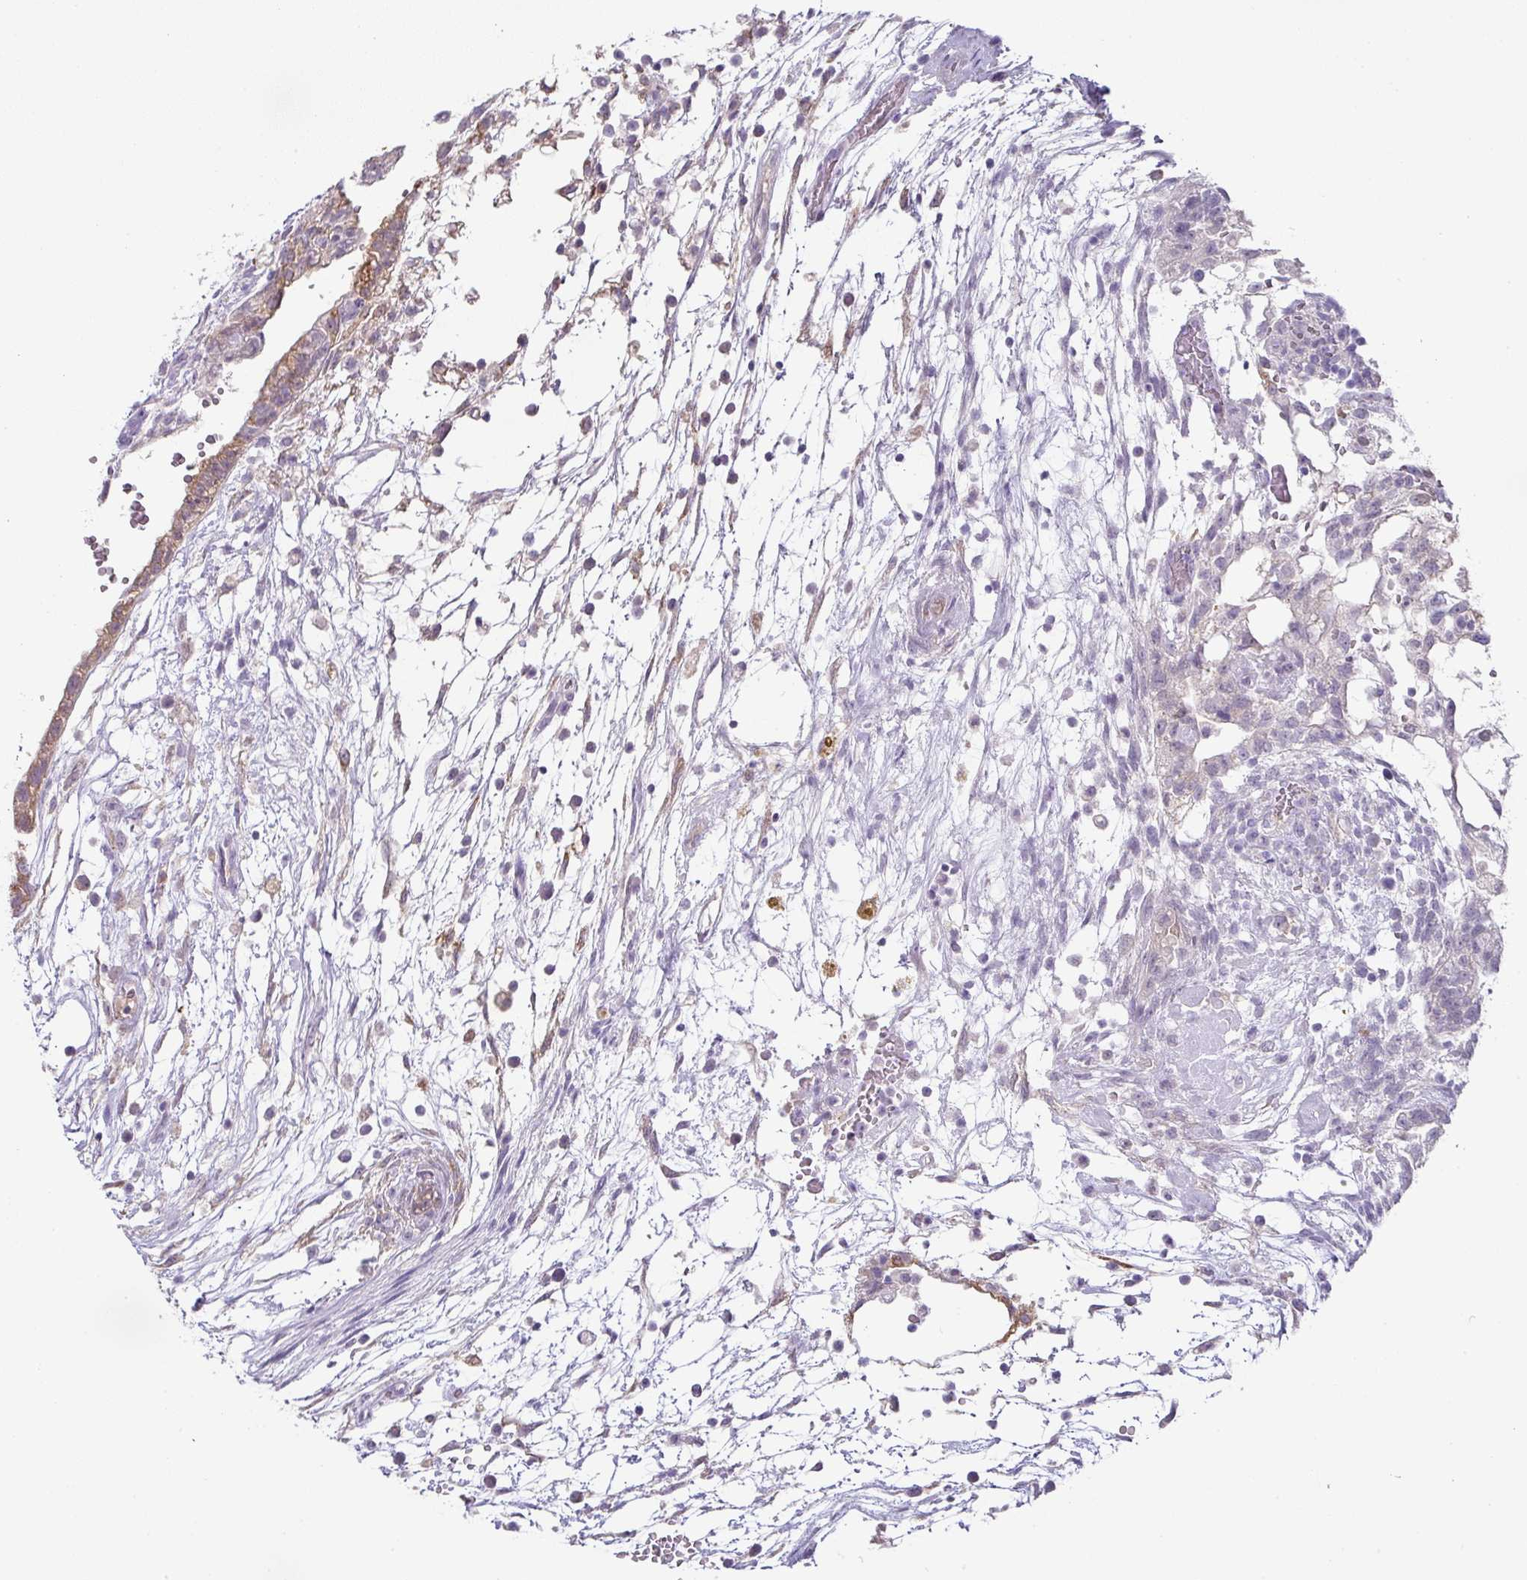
{"staining": {"intensity": "moderate", "quantity": "<25%", "location": "cytoplasmic/membranous"}, "tissue": "testis cancer", "cell_type": "Tumor cells", "image_type": "cancer", "snomed": [{"axis": "morphology", "description": "Carcinoma, Embryonal, NOS"}, {"axis": "topography", "description": "Testis"}], "caption": "Protein expression analysis of embryonal carcinoma (testis) demonstrates moderate cytoplasmic/membranous expression in about <25% of tumor cells.", "gene": "FGF17", "patient": {"sex": "male", "age": 32}}